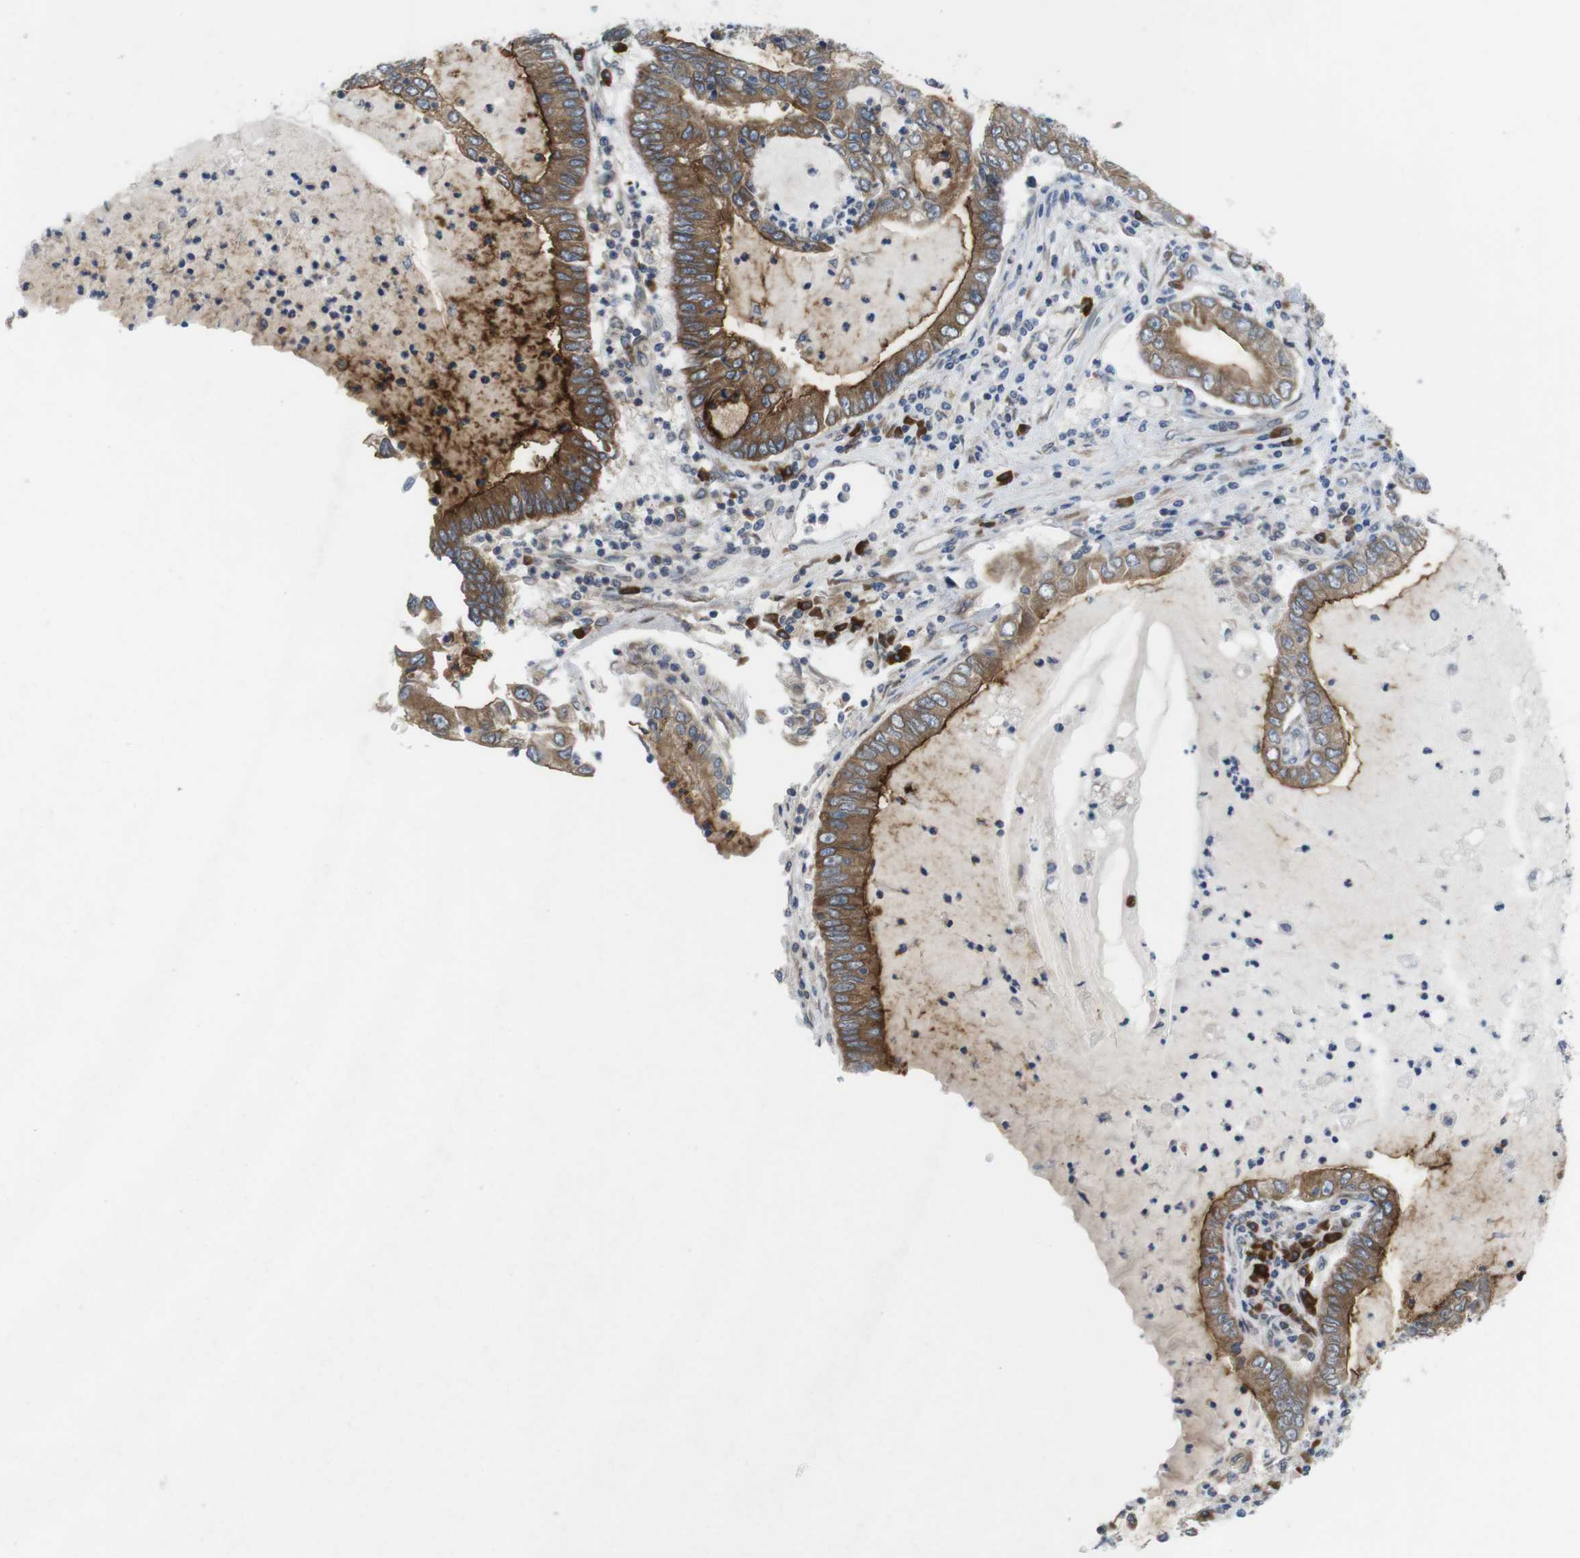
{"staining": {"intensity": "moderate", "quantity": ">75%", "location": "cytoplasmic/membranous"}, "tissue": "lung cancer", "cell_type": "Tumor cells", "image_type": "cancer", "snomed": [{"axis": "morphology", "description": "Adenocarcinoma, NOS"}, {"axis": "topography", "description": "Lung"}], "caption": "Protein expression analysis of human adenocarcinoma (lung) reveals moderate cytoplasmic/membranous staining in about >75% of tumor cells.", "gene": "ERGIC3", "patient": {"sex": "female", "age": 51}}